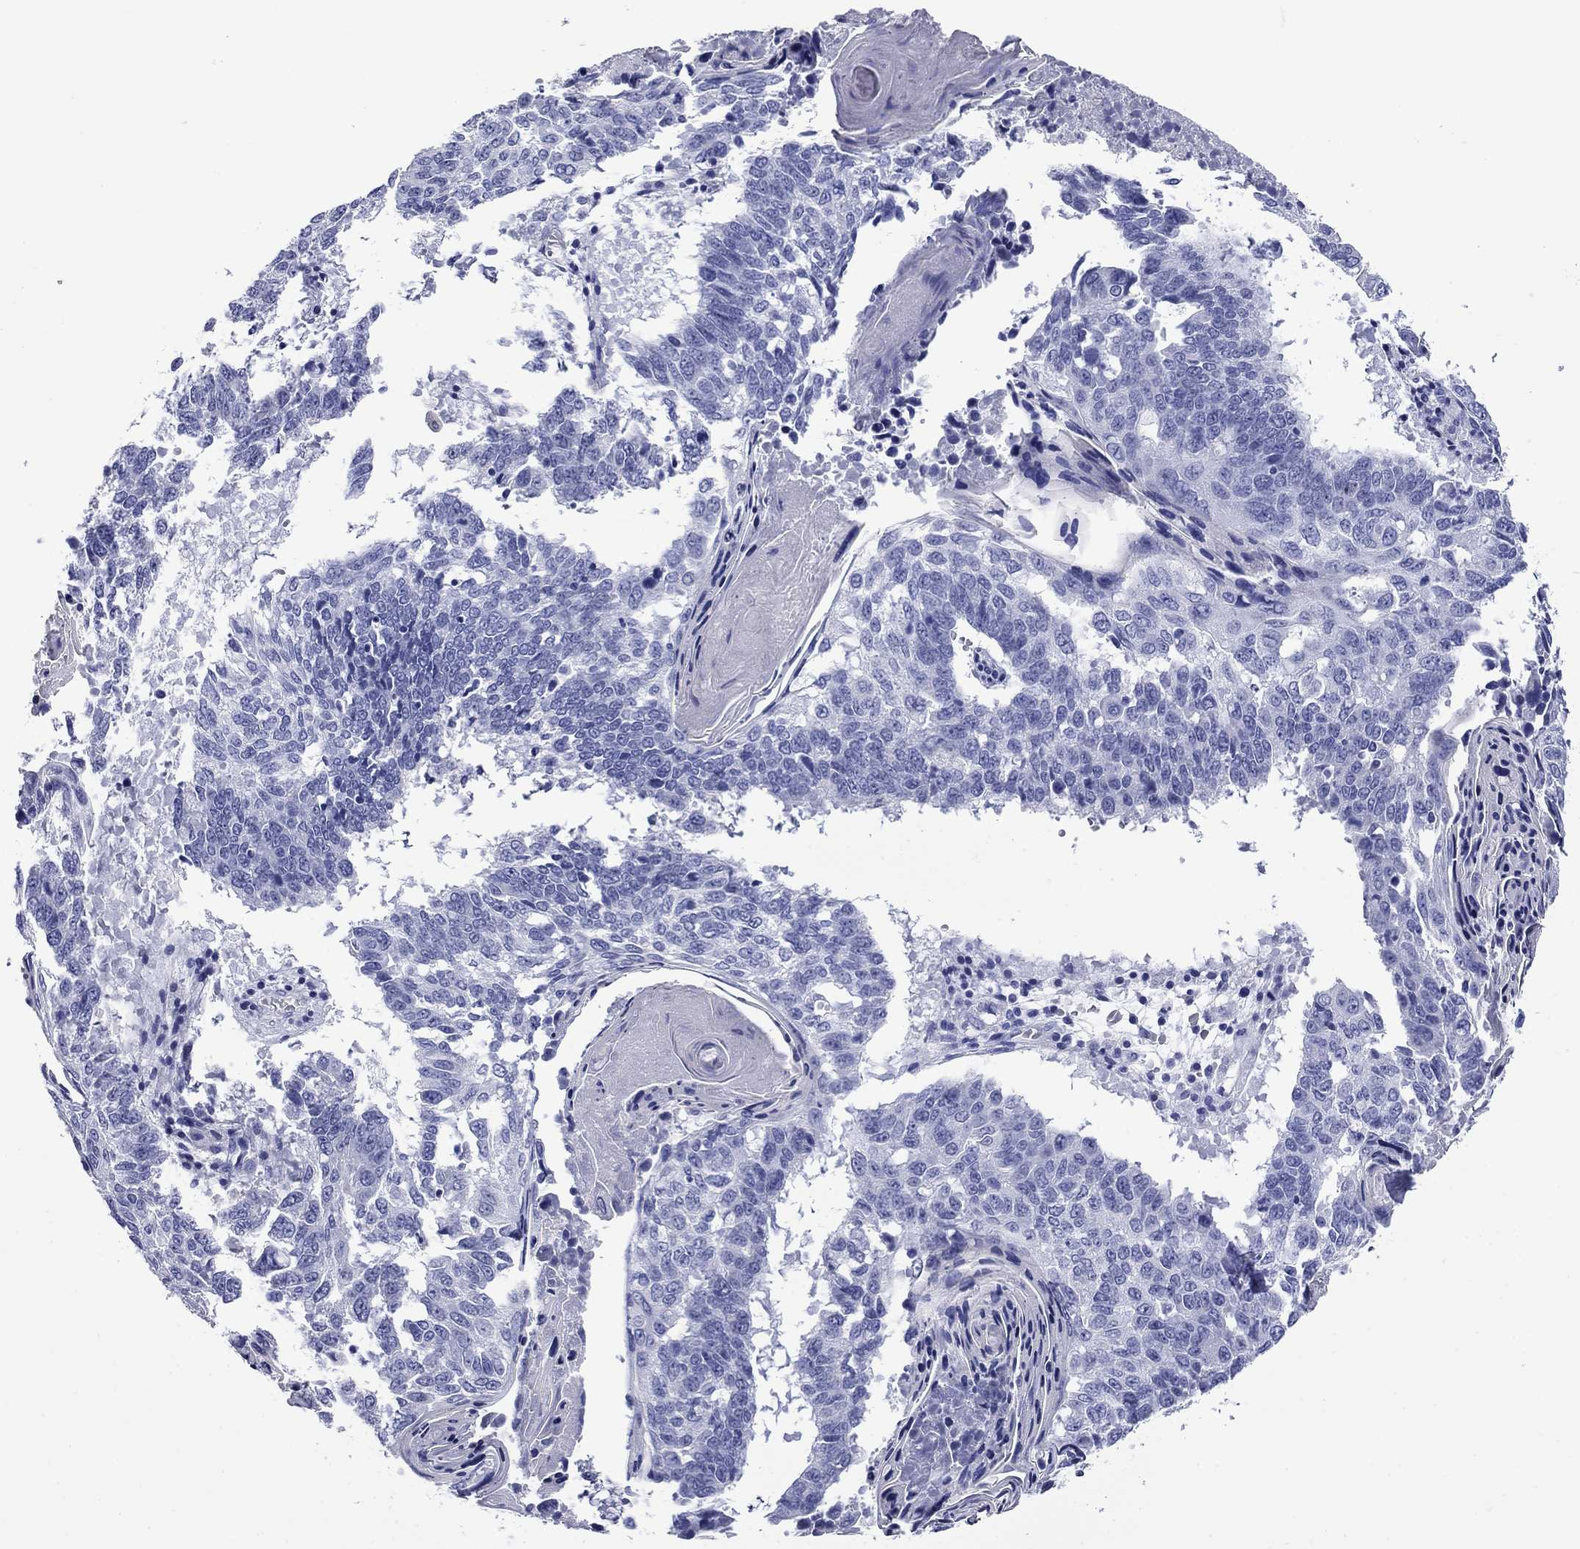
{"staining": {"intensity": "negative", "quantity": "none", "location": "none"}, "tissue": "lung cancer", "cell_type": "Tumor cells", "image_type": "cancer", "snomed": [{"axis": "morphology", "description": "Squamous cell carcinoma, NOS"}, {"axis": "topography", "description": "Lung"}], "caption": "A high-resolution image shows immunohistochemistry (IHC) staining of lung cancer (squamous cell carcinoma), which displays no significant staining in tumor cells.", "gene": "GIP", "patient": {"sex": "male", "age": 73}}